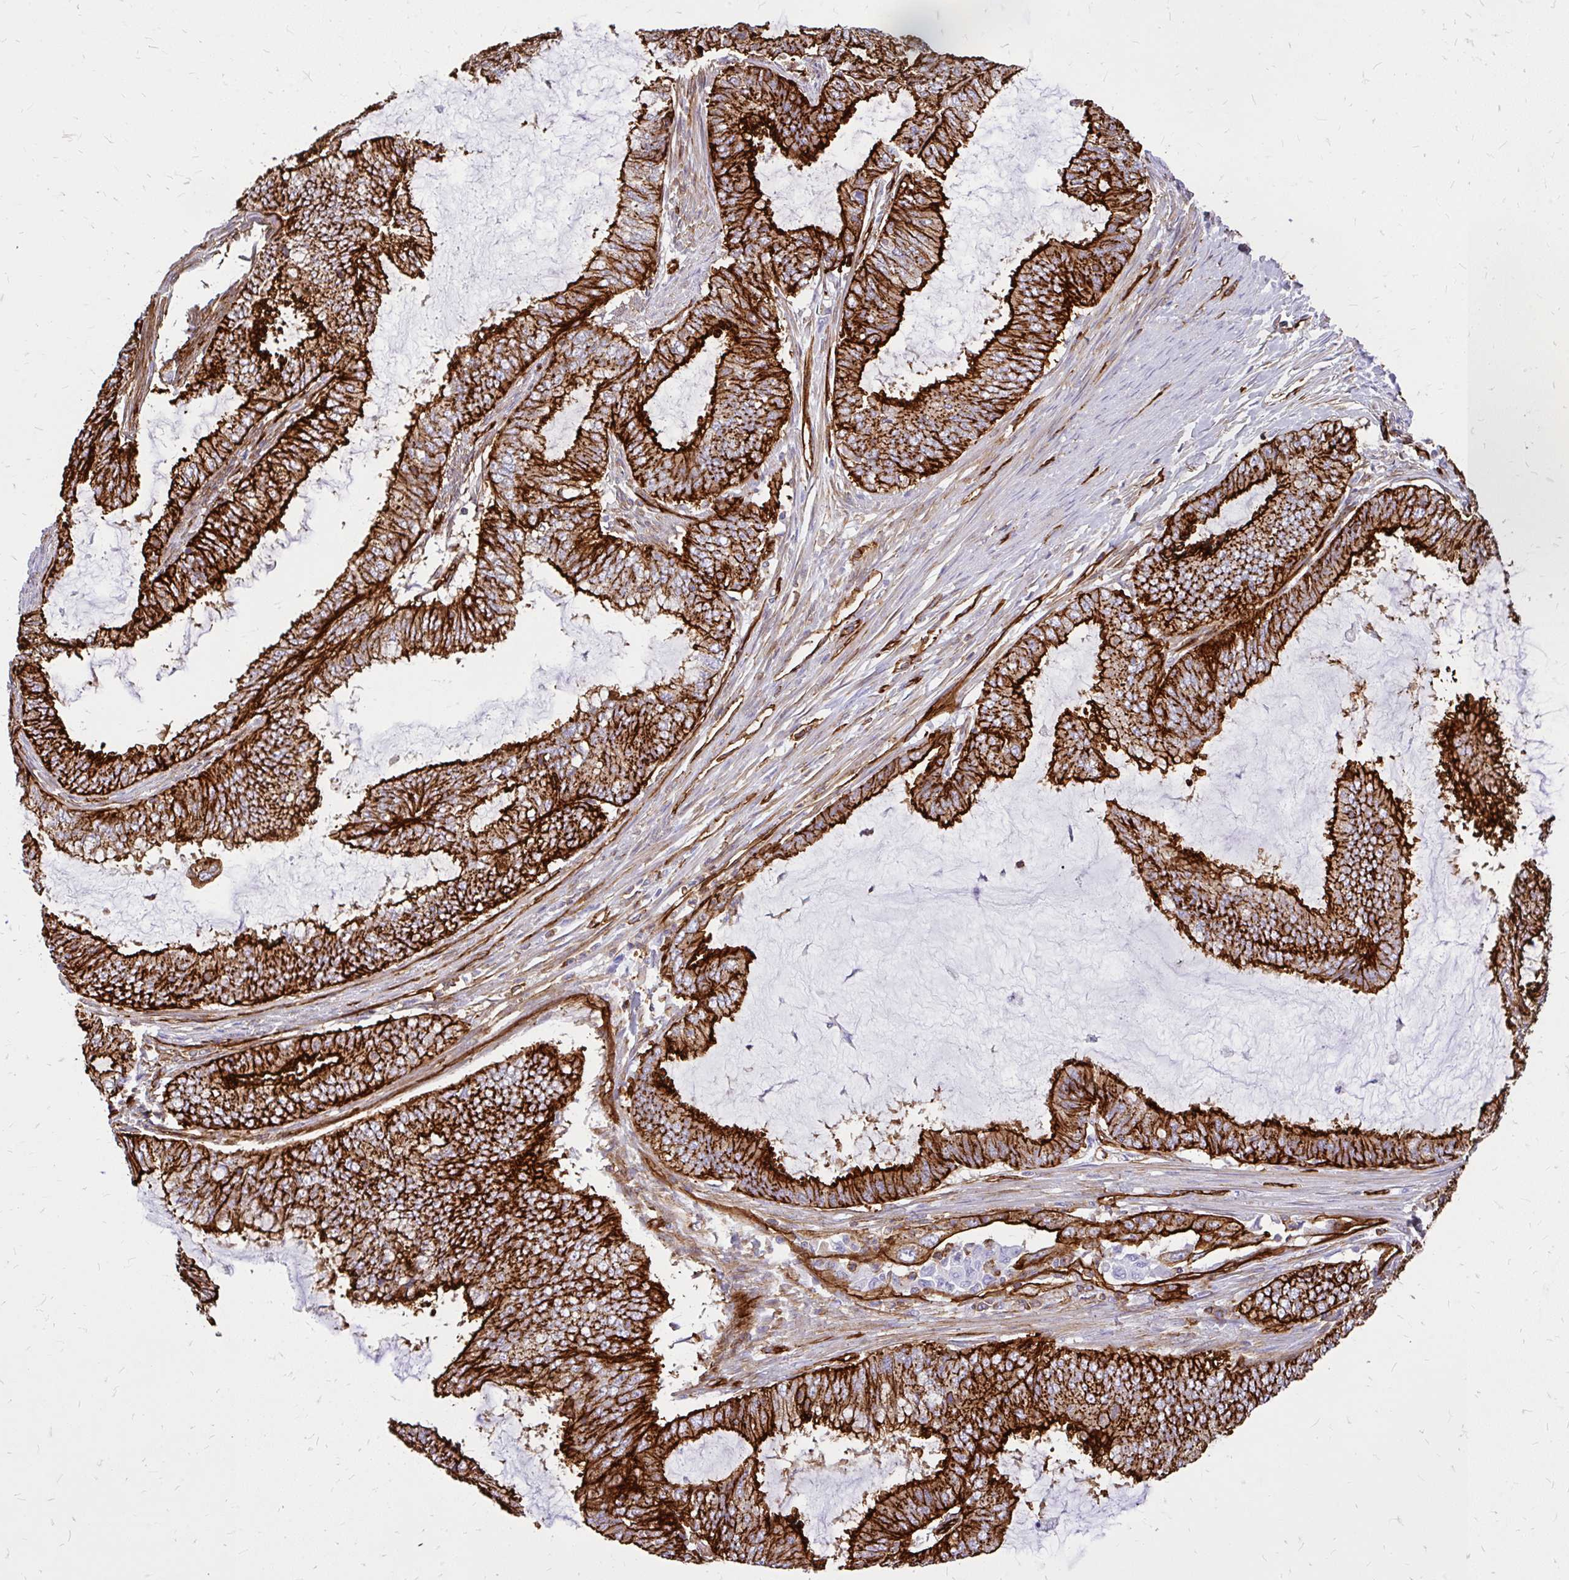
{"staining": {"intensity": "strong", "quantity": ">75%", "location": "cytoplasmic/membranous"}, "tissue": "endometrial cancer", "cell_type": "Tumor cells", "image_type": "cancer", "snomed": [{"axis": "morphology", "description": "Adenocarcinoma, NOS"}, {"axis": "topography", "description": "Endometrium"}], "caption": "Endometrial adenocarcinoma stained with a protein marker exhibits strong staining in tumor cells.", "gene": "MAP1LC3B", "patient": {"sex": "female", "age": 51}}